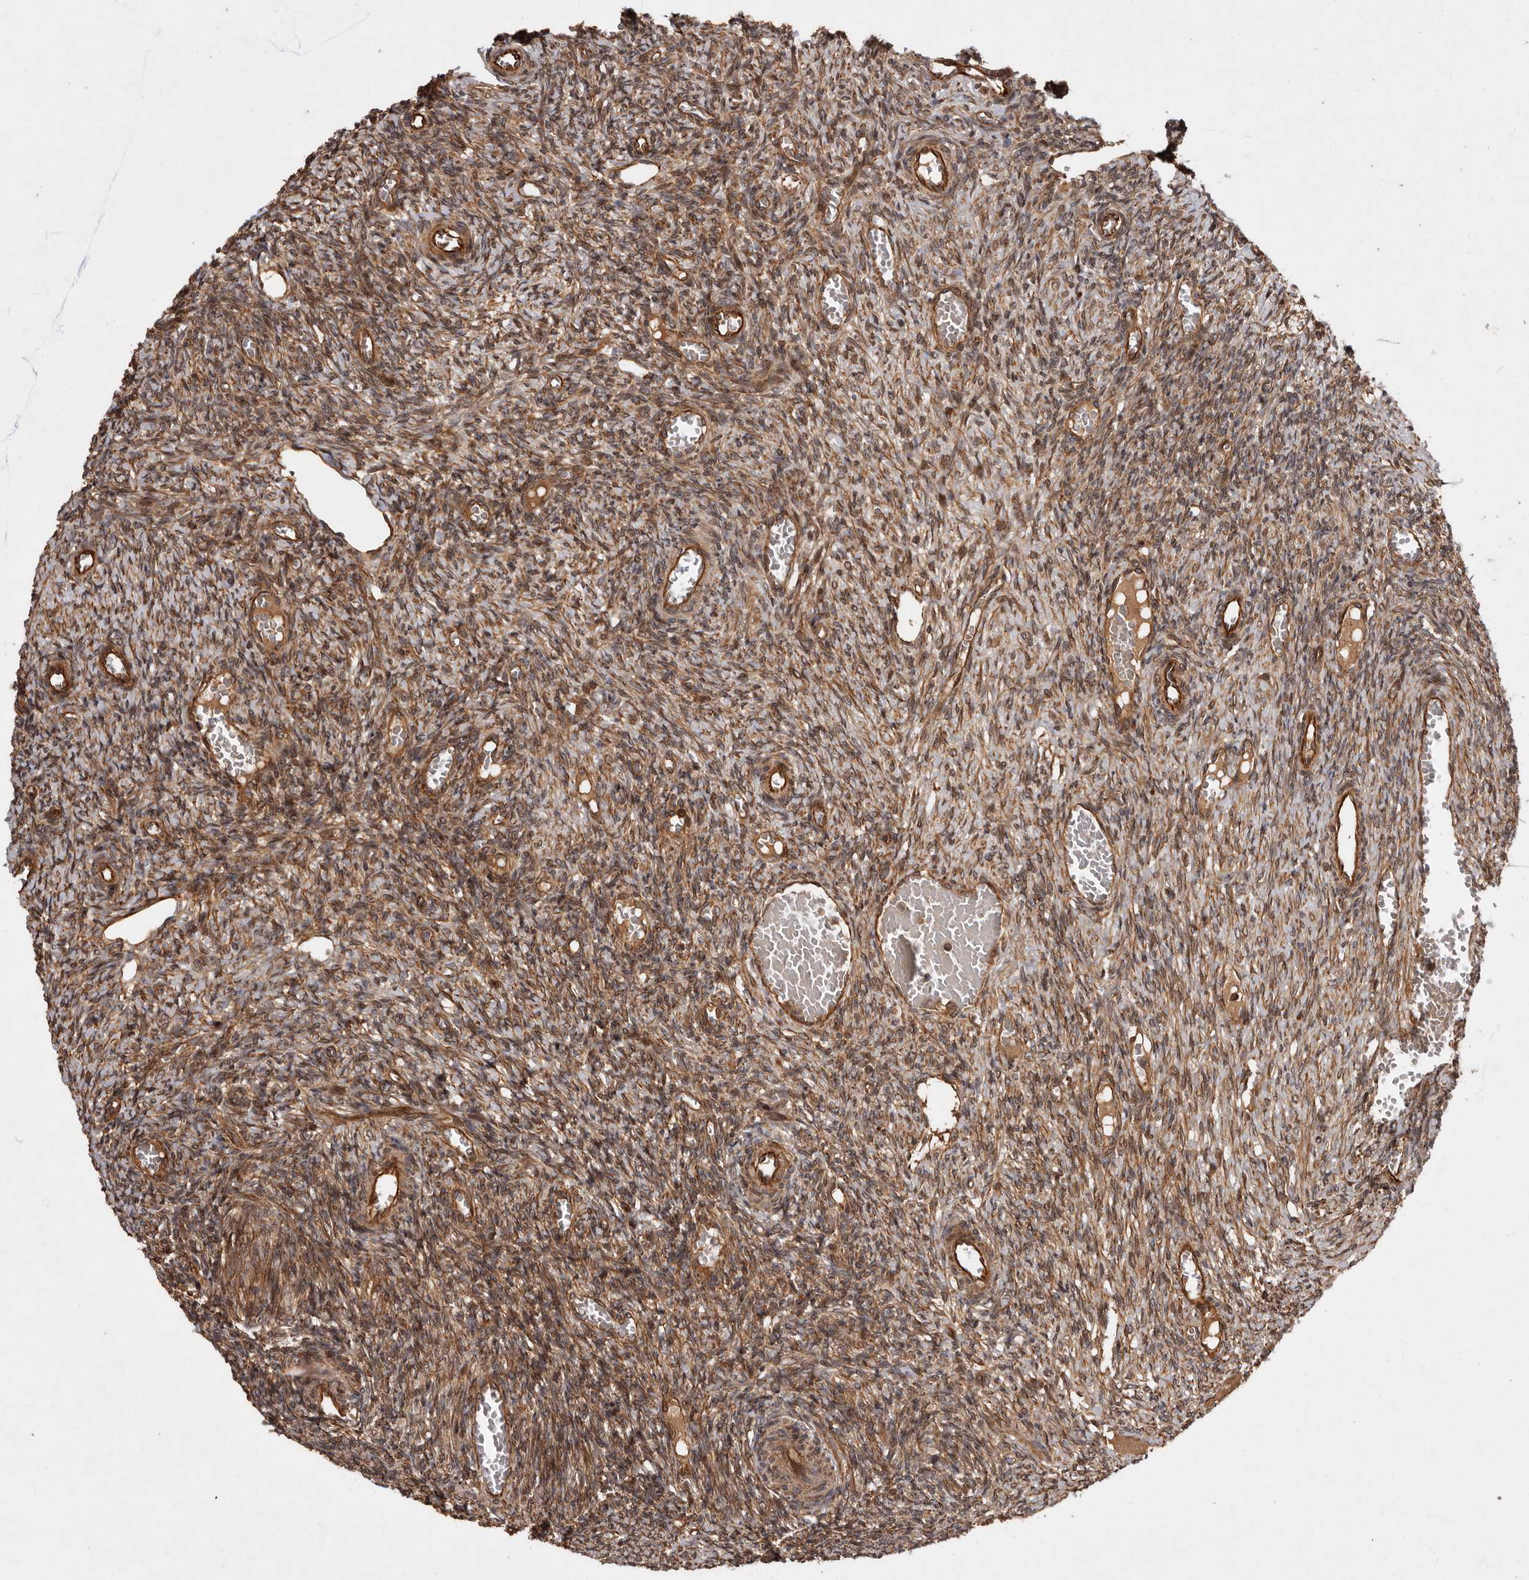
{"staining": {"intensity": "moderate", "quantity": ">75%", "location": "cytoplasmic/membranous"}, "tissue": "ovary", "cell_type": "Ovarian stroma cells", "image_type": "normal", "snomed": [{"axis": "morphology", "description": "Normal tissue, NOS"}, {"axis": "topography", "description": "Ovary"}], "caption": "High-power microscopy captured an IHC image of normal ovary, revealing moderate cytoplasmic/membranous expression in about >75% of ovarian stroma cells. (DAB IHC with brightfield microscopy, high magnification).", "gene": "STK36", "patient": {"sex": "female", "age": 27}}